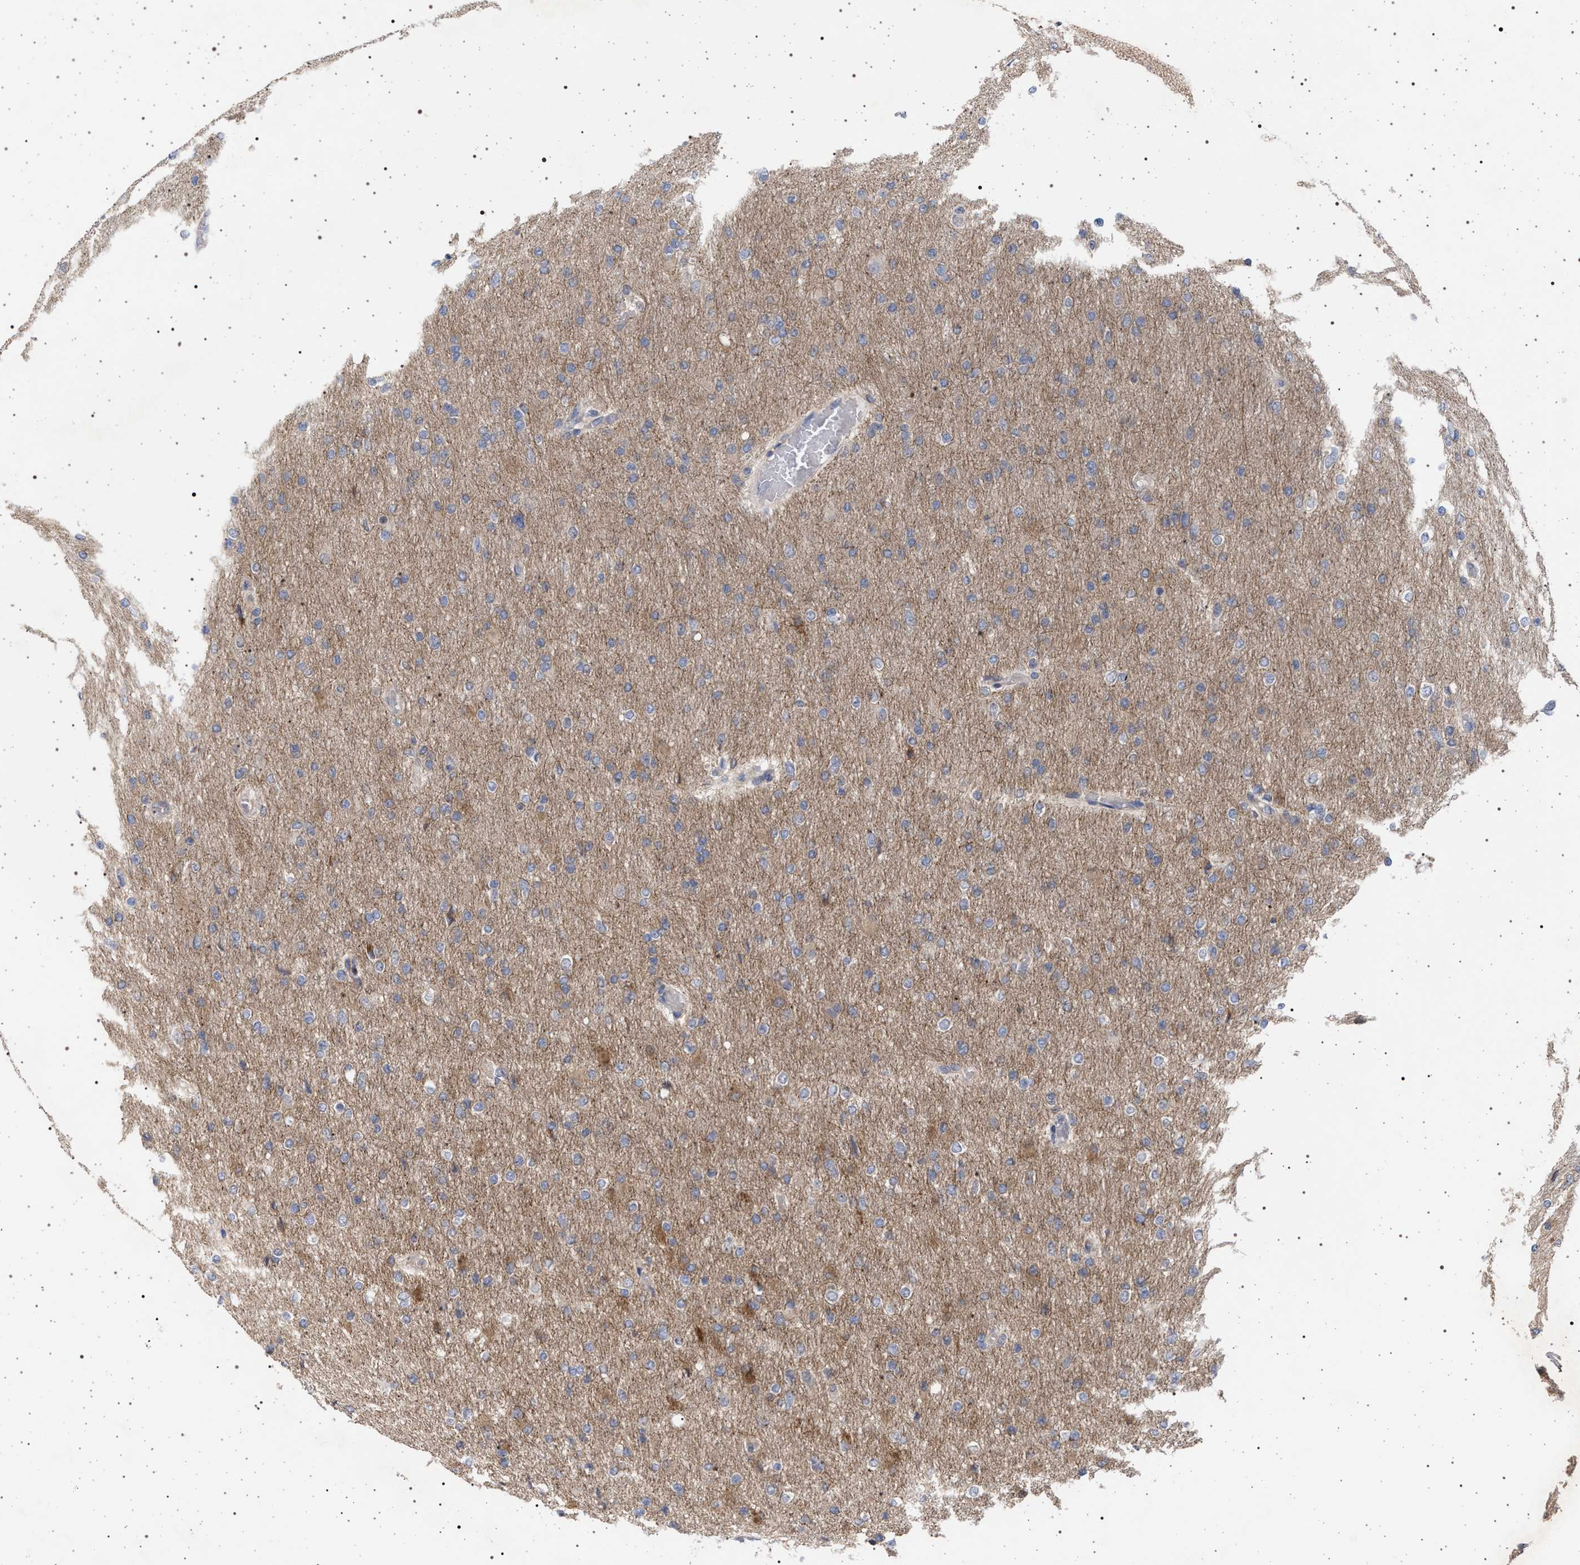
{"staining": {"intensity": "weak", "quantity": ">75%", "location": "cytoplasmic/membranous"}, "tissue": "glioma", "cell_type": "Tumor cells", "image_type": "cancer", "snomed": [{"axis": "morphology", "description": "Glioma, malignant, High grade"}, {"axis": "topography", "description": "Cerebral cortex"}], "caption": "Immunohistochemical staining of glioma demonstrates low levels of weak cytoplasmic/membranous staining in approximately >75% of tumor cells.", "gene": "RBM48", "patient": {"sex": "female", "age": 36}}